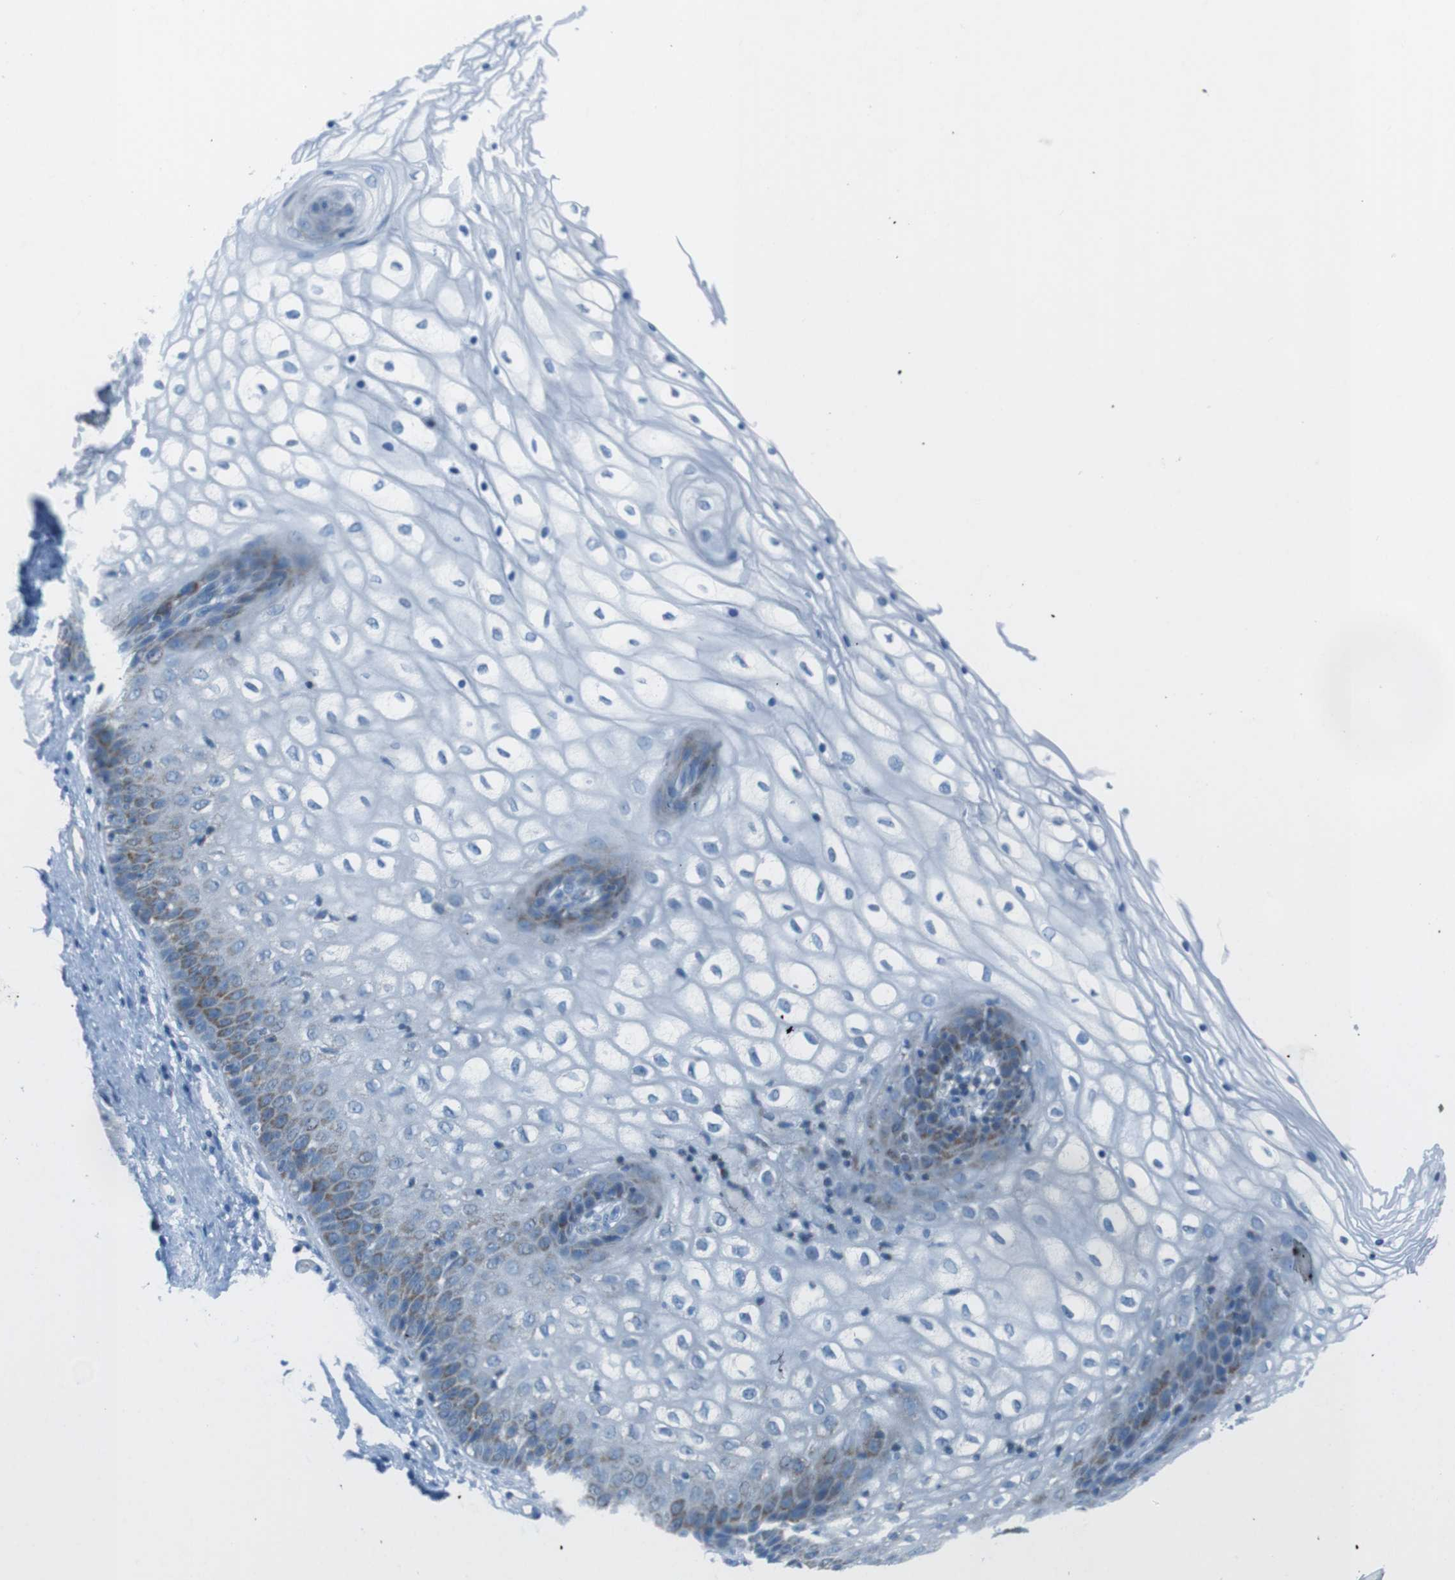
{"staining": {"intensity": "moderate", "quantity": "<25%", "location": "cytoplasmic/membranous"}, "tissue": "vagina", "cell_type": "Squamous epithelial cells", "image_type": "normal", "snomed": [{"axis": "morphology", "description": "Normal tissue, NOS"}, {"axis": "topography", "description": "Vagina"}], "caption": "IHC (DAB) staining of benign human vagina shows moderate cytoplasmic/membranous protein expression in about <25% of squamous epithelial cells. Nuclei are stained in blue.", "gene": "DNAJA3", "patient": {"sex": "female", "age": 34}}